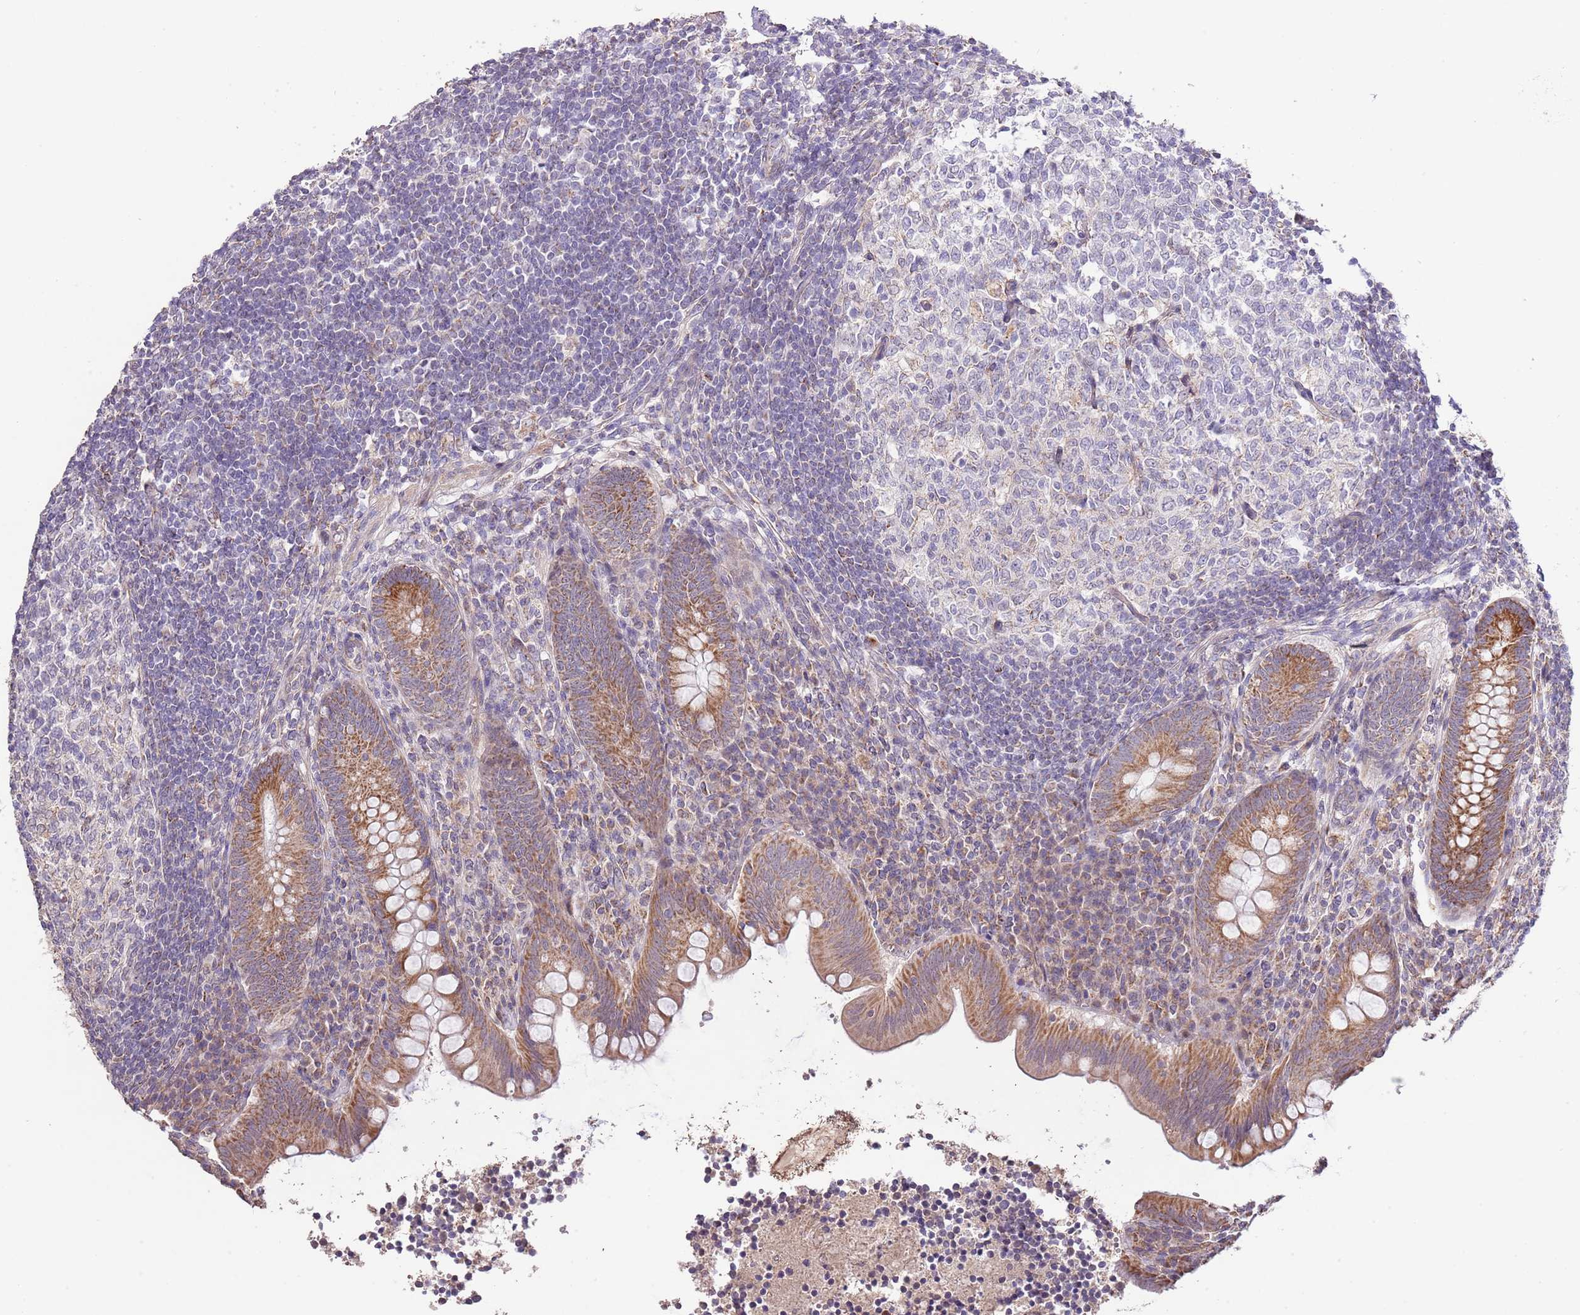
{"staining": {"intensity": "moderate", "quantity": ">75%", "location": "cytoplasmic/membranous"}, "tissue": "appendix", "cell_type": "Glandular cells", "image_type": "normal", "snomed": [{"axis": "morphology", "description": "Normal tissue, NOS"}, {"axis": "topography", "description": "Appendix"}], "caption": "Glandular cells exhibit medium levels of moderate cytoplasmic/membranous staining in about >75% of cells in normal appendix.", "gene": "IVD", "patient": {"sex": "female", "age": 33}}